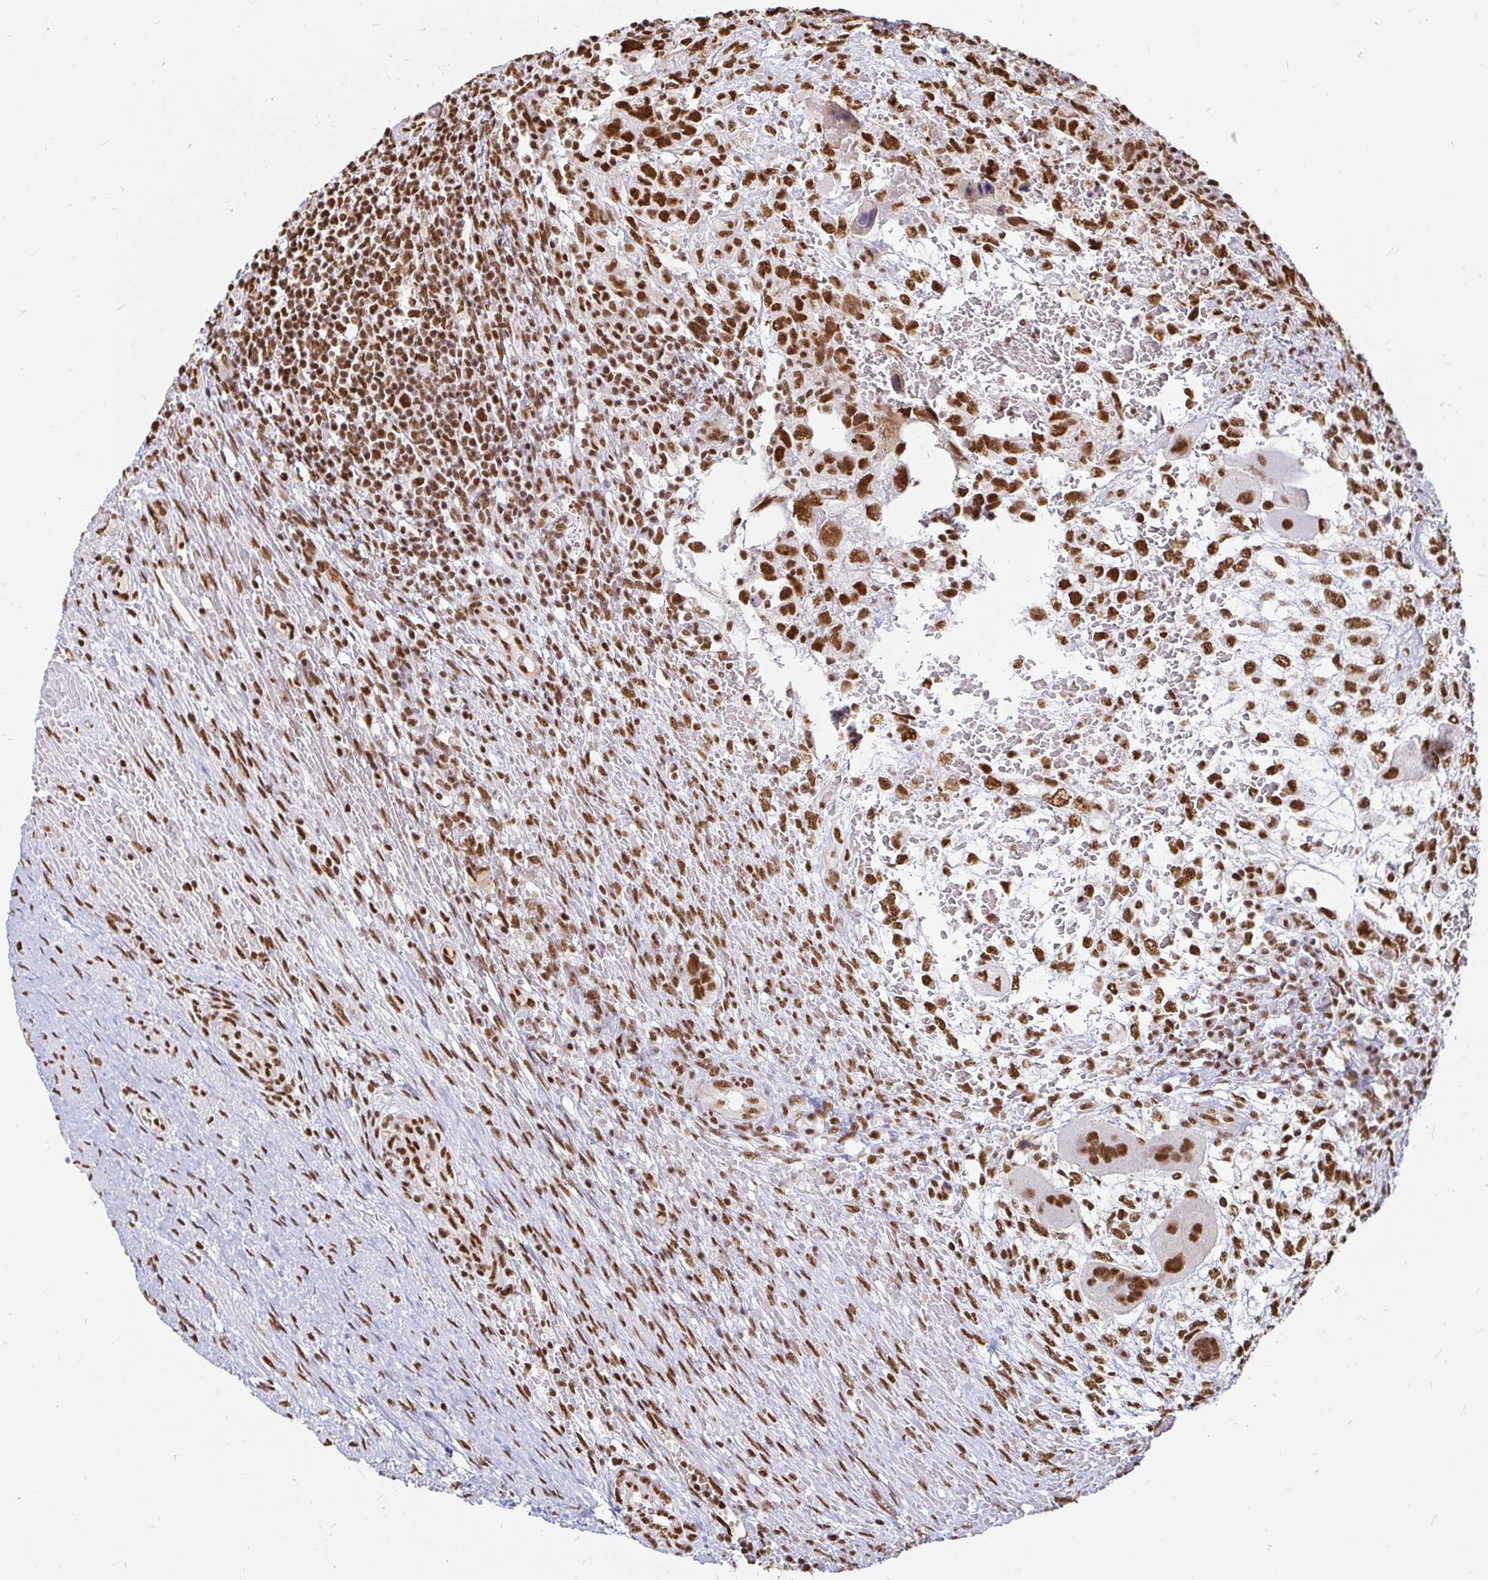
{"staining": {"intensity": "strong", "quantity": ">75%", "location": "nuclear"}, "tissue": "testis cancer", "cell_type": "Tumor cells", "image_type": "cancer", "snomed": [{"axis": "morphology", "description": "Carcinoma, Embryonal, NOS"}, {"axis": "topography", "description": "Testis"}], "caption": "Testis cancer (embryonal carcinoma) was stained to show a protein in brown. There is high levels of strong nuclear expression in about >75% of tumor cells.", "gene": "HNRNPU", "patient": {"sex": "male", "age": 26}}